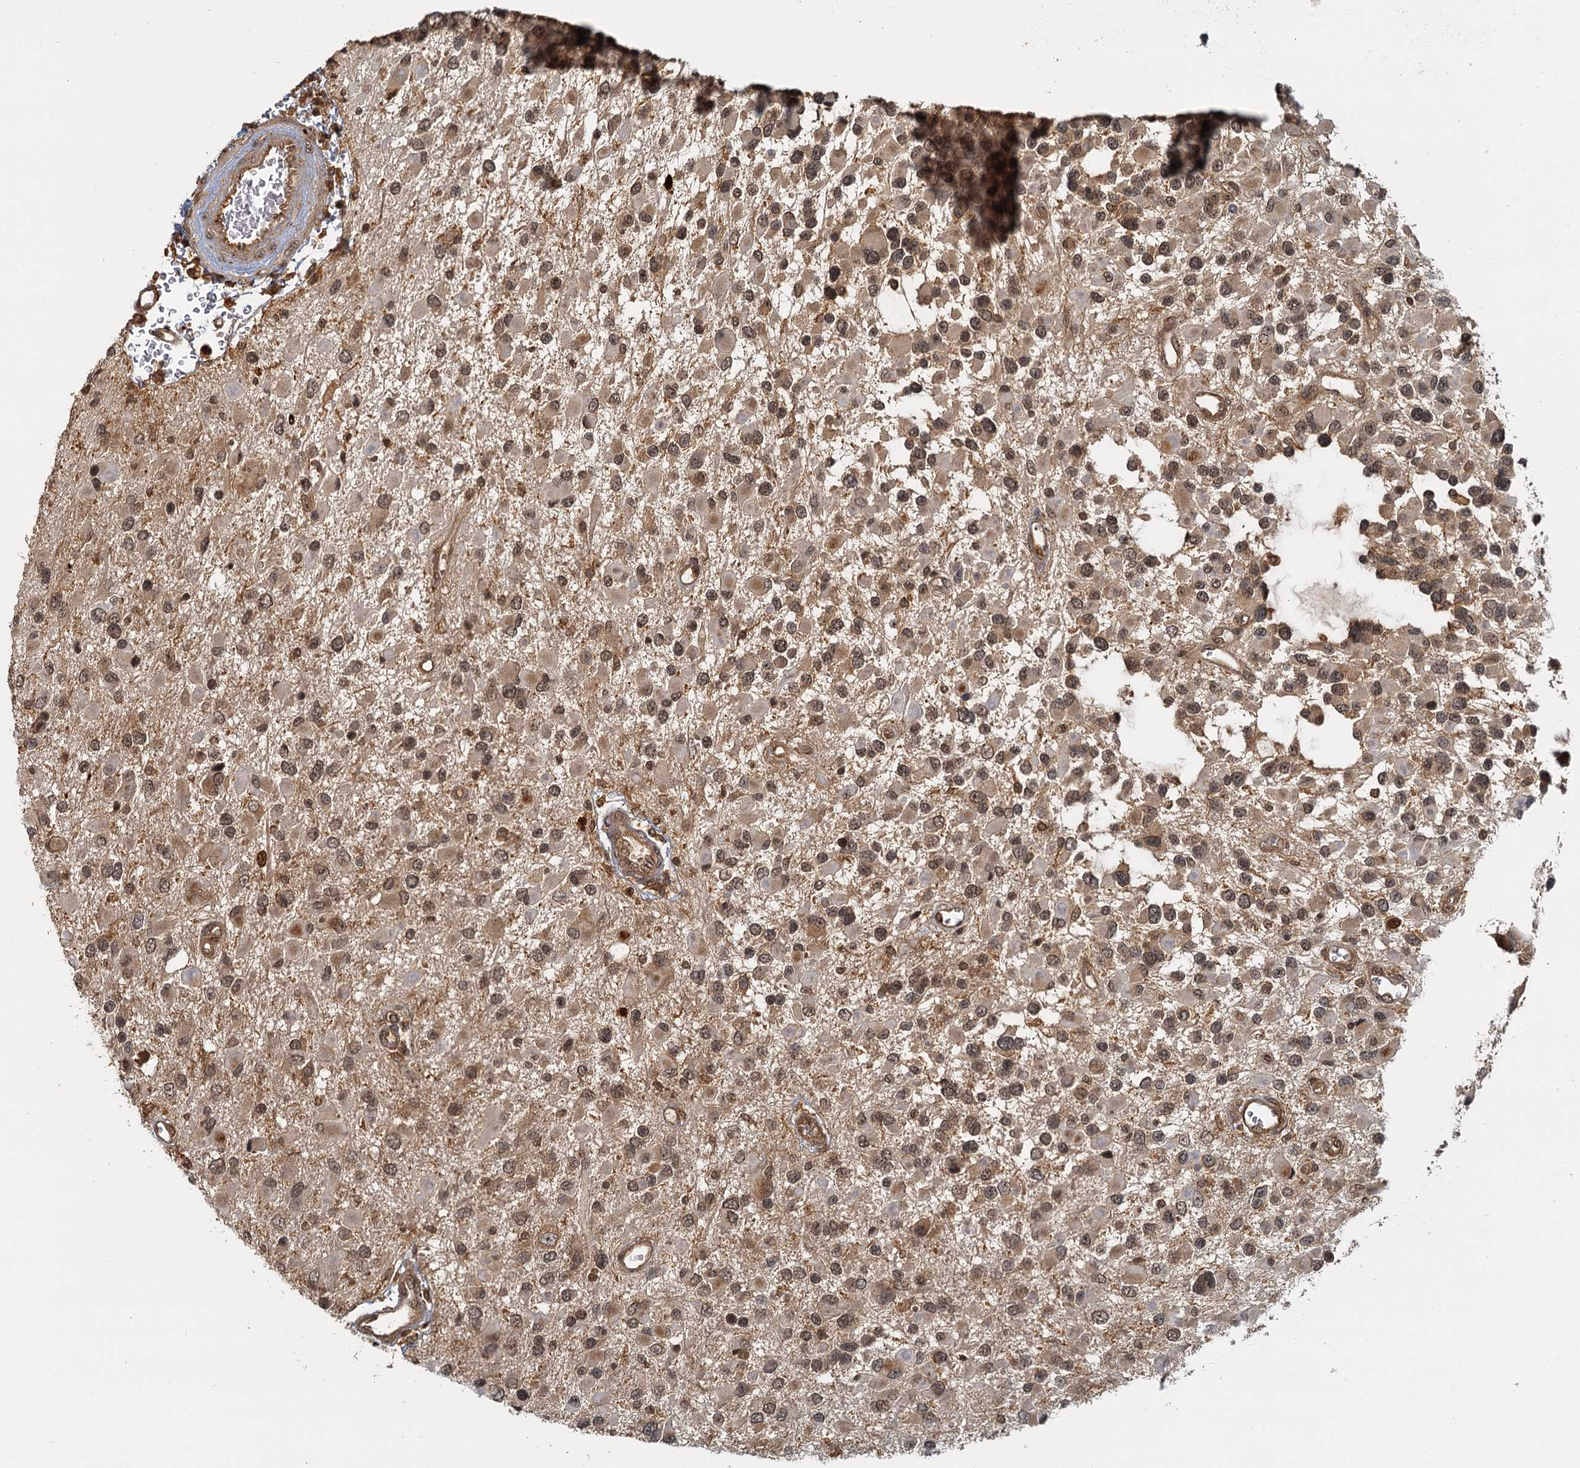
{"staining": {"intensity": "moderate", "quantity": ">75%", "location": "cytoplasmic/membranous,nuclear"}, "tissue": "glioma", "cell_type": "Tumor cells", "image_type": "cancer", "snomed": [{"axis": "morphology", "description": "Glioma, malignant, High grade"}, {"axis": "topography", "description": "Brain"}], "caption": "Approximately >75% of tumor cells in glioma exhibit moderate cytoplasmic/membranous and nuclear protein positivity as visualized by brown immunohistochemical staining.", "gene": "ZNF549", "patient": {"sex": "male", "age": 53}}